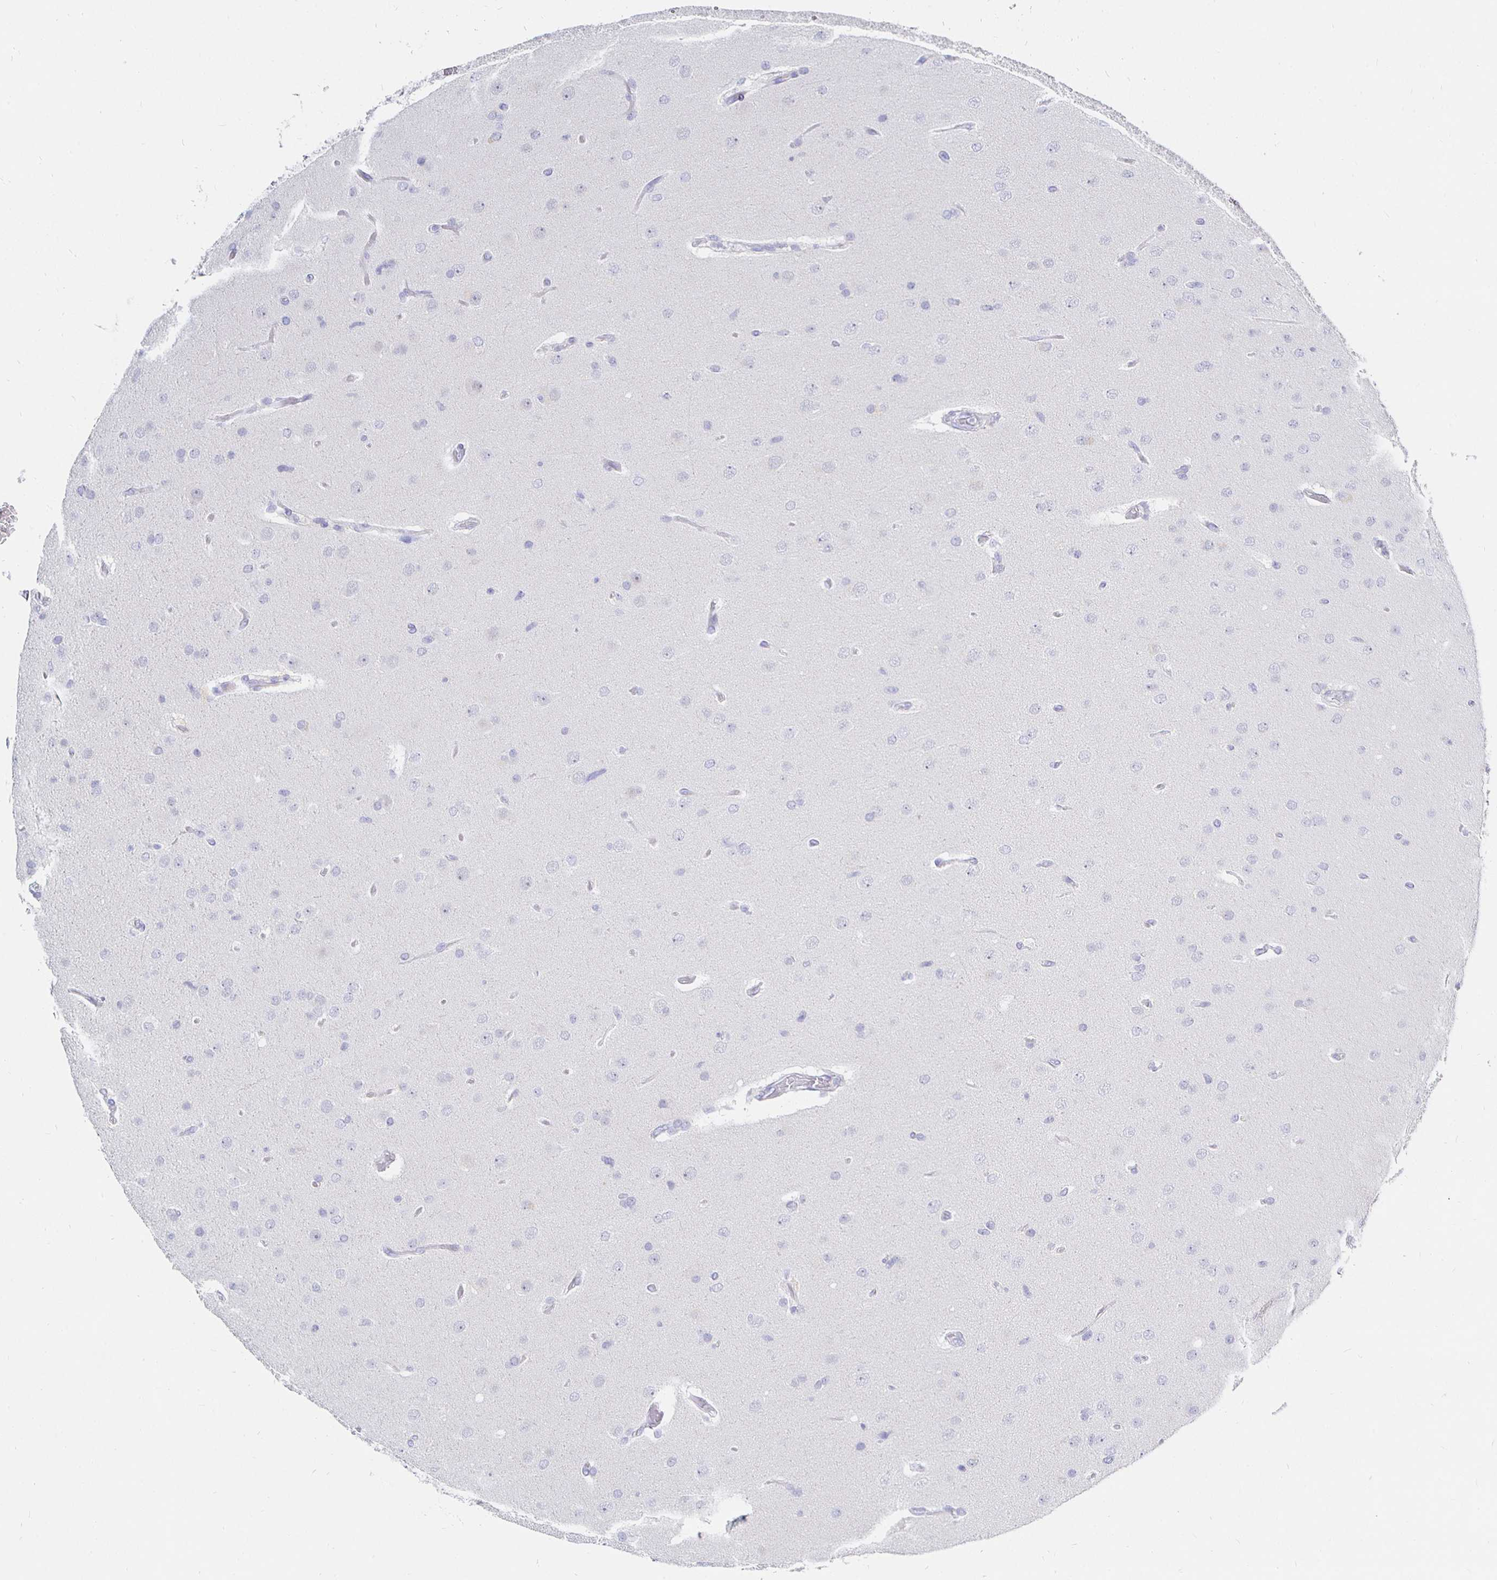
{"staining": {"intensity": "negative", "quantity": "none", "location": "none"}, "tissue": "glioma", "cell_type": "Tumor cells", "image_type": "cancer", "snomed": [{"axis": "morphology", "description": "Glioma, malignant, High grade"}, {"axis": "topography", "description": "Brain"}], "caption": "High magnification brightfield microscopy of malignant high-grade glioma stained with DAB (brown) and counterstained with hematoxylin (blue): tumor cells show no significant positivity.", "gene": "CR2", "patient": {"sex": "male", "age": 53}}